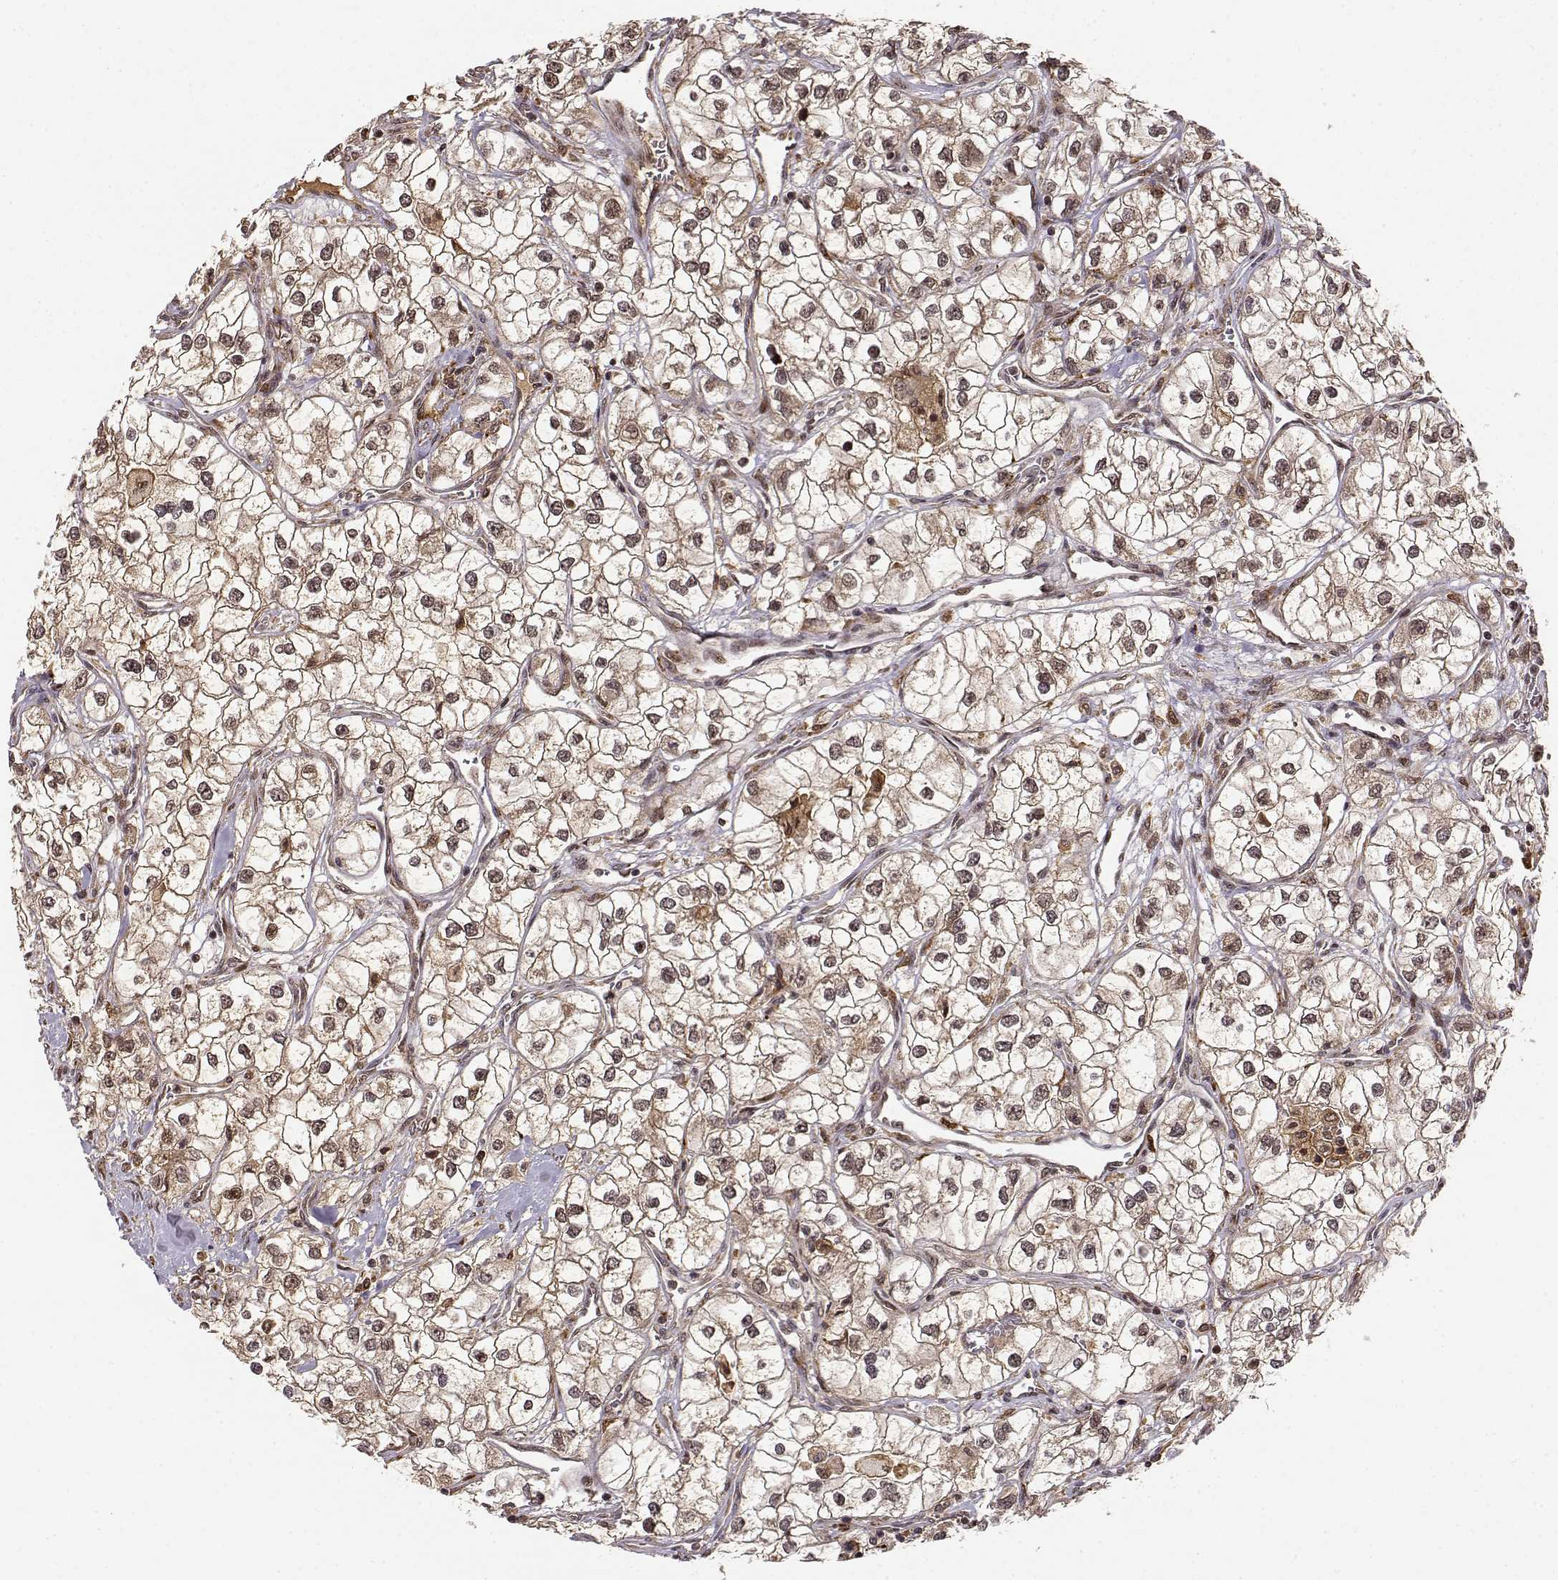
{"staining": {"intensity": "moderate", "quantity": ">75%", "location": "cytoplasmic/membranous"}, "tissue": "renal cancer", "cell_type": "Tumor cells", "image_type": "cancer", "snomed": [{"axis": "morphology", "description": "Adenocarcinoma, NOS"}, {"axis": "topography", "description": "Kidney"}], "caption": "Renal cancer stained with IHC reveals moderate cytoplasmic/membranous positivity in approximately >75% of tumor cells.", "gene": "MAEA", "patient": {"sex": "male", "age": 59}}